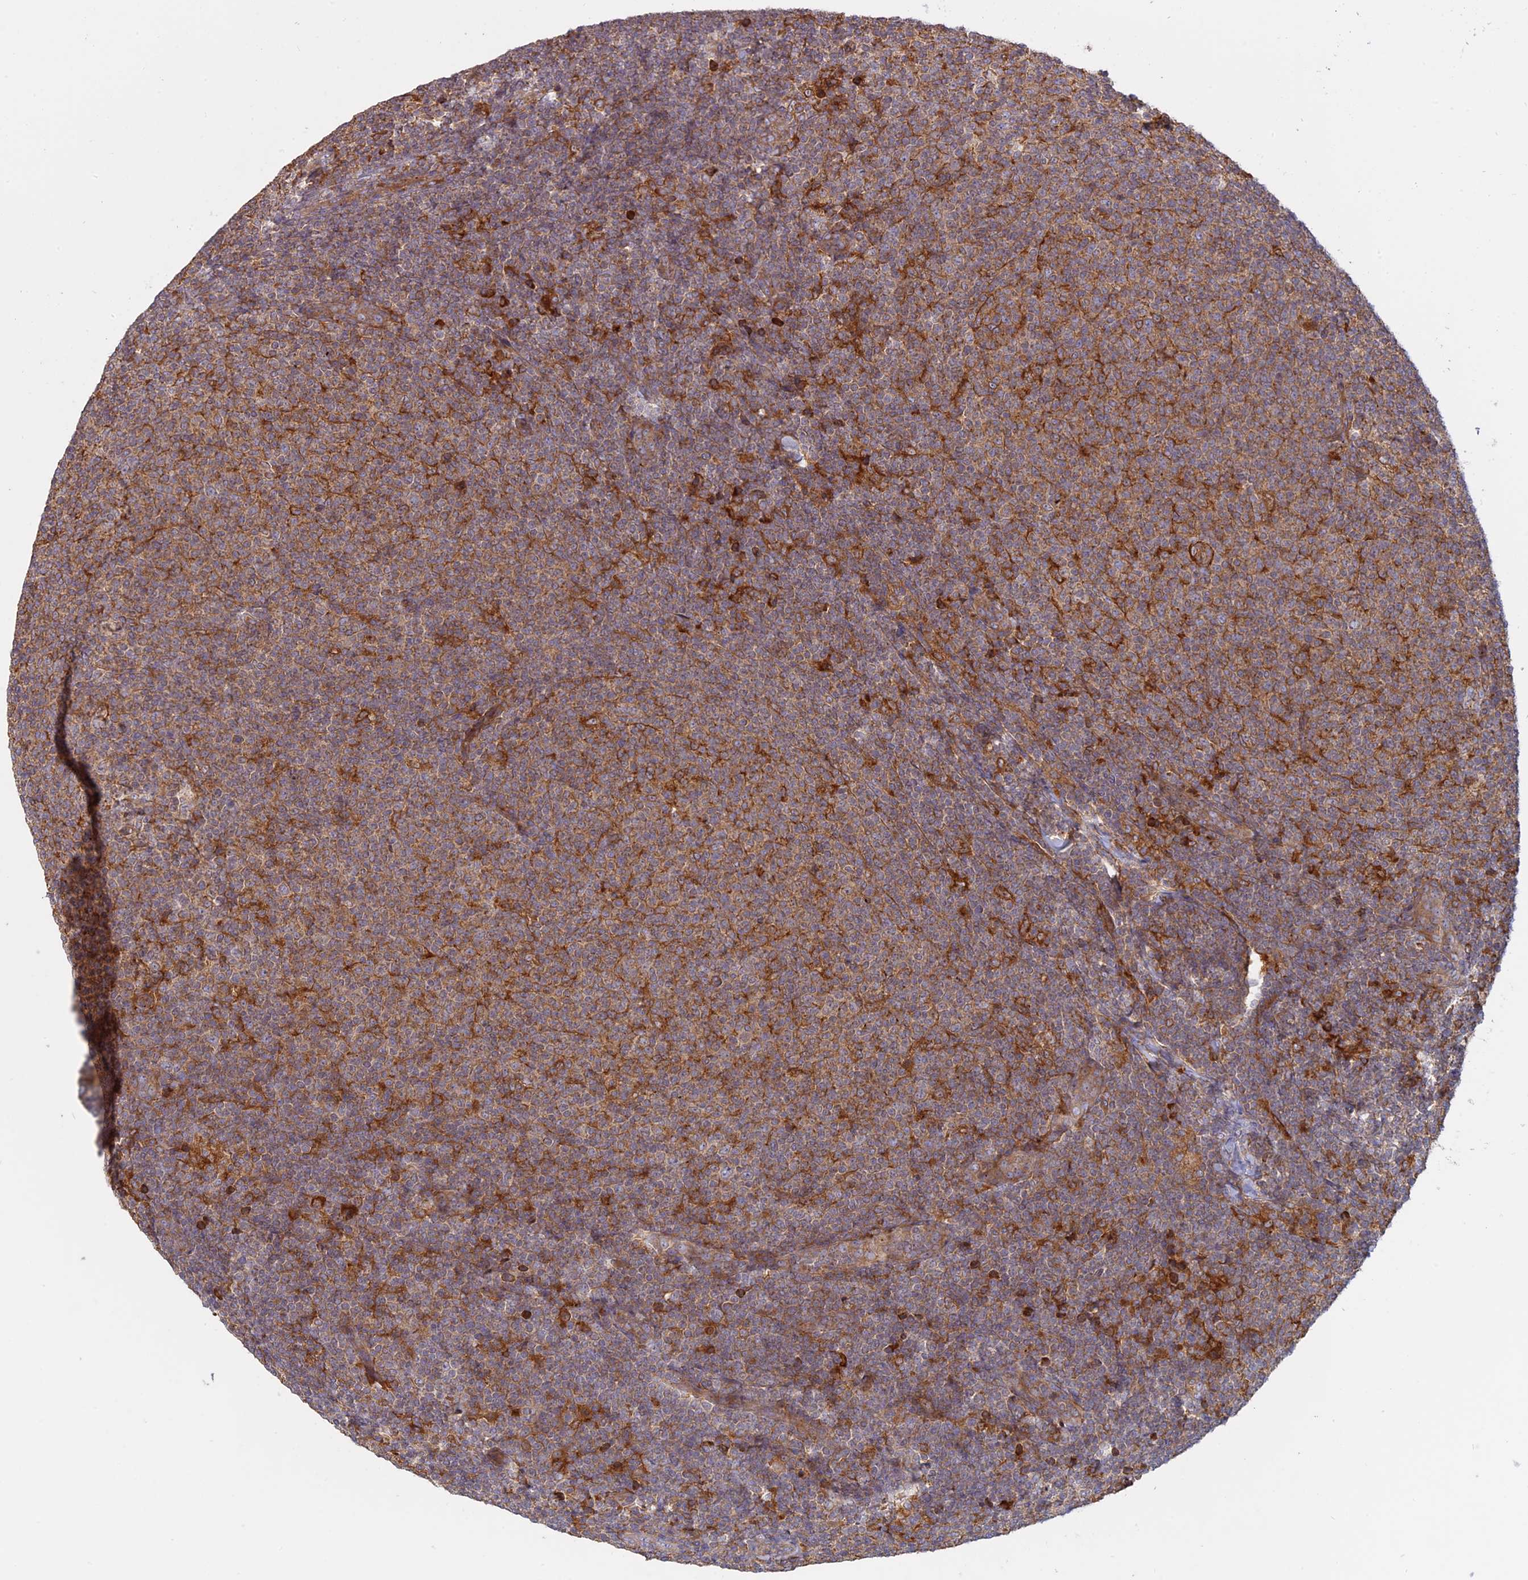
{"staining": {"intensity": "moderate", "quantity": ">75%", "location": "cytoplasmic/membranous"}, "tissue": "lymphoma", "cell_type": "Tumor cells", "image_type": "cancer", "snomed": [{"axis": "morphology", "description": "Malignant lymphoma, non-Hodgkin's type, Low grade"}, {"axis": "topography", "description": "Lymph node"}], "caption": "A medium amount of moderate cytoplasmic/membranous expression is identified in approximately >75% of tumor cells in low-grade malignant lymphoma, non-Hodgkin's type tissue.", "gene": "TMEM208", "patient": {"sex": "male", "age": 66}}